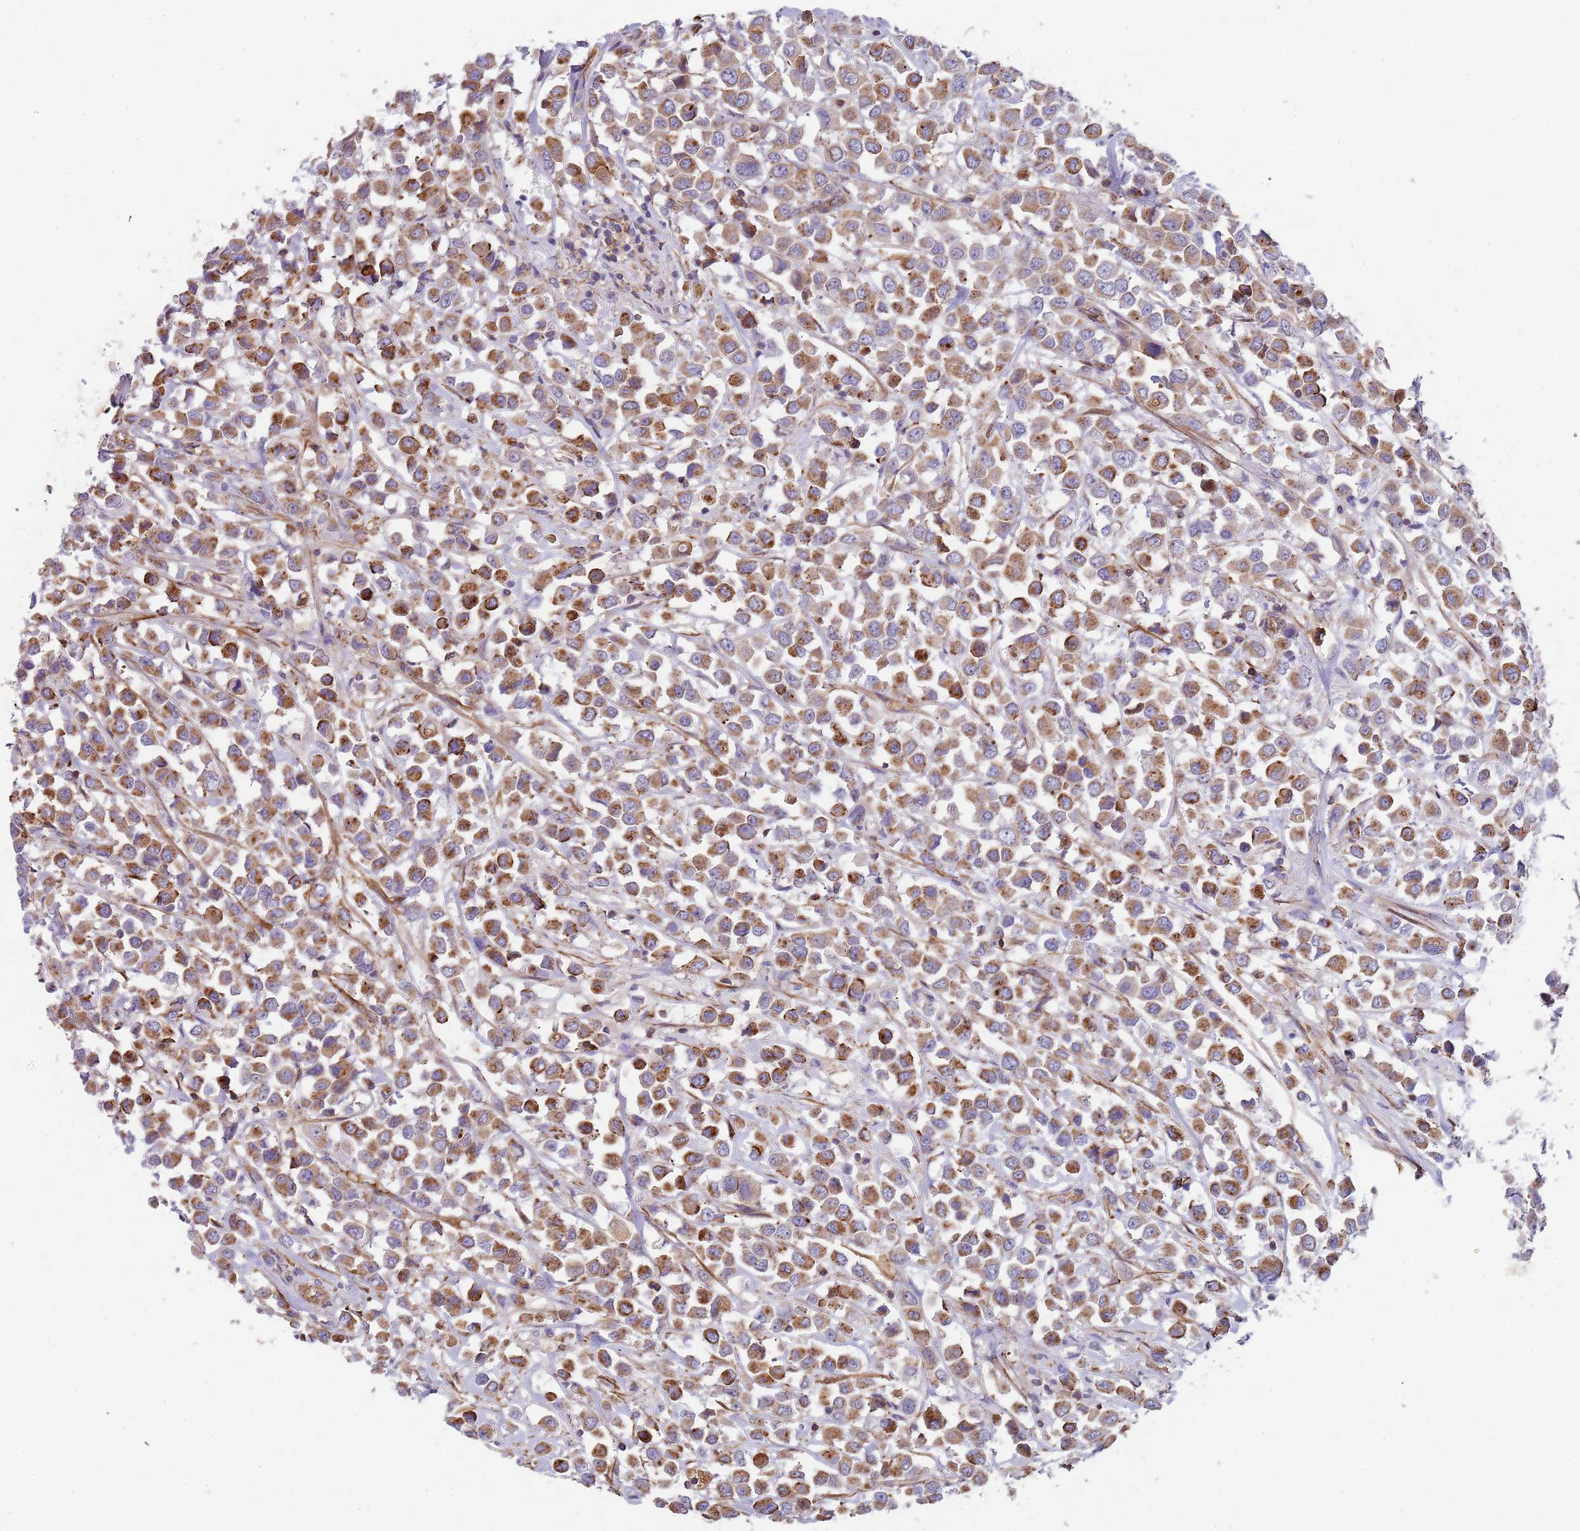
{"staining": {"intensity": "moderate", "quantity": ">75%", "location": "cytoplasmic/membranous"}, "tissue": "breast cancer", "cell_type": "Tumor cells", "image_type": "cancer", "snomed": [{"axis": "morphology", "description": "Duct carcinoma"}, {"axis": "topography", "description": "Breast"}], "caption": "Immunohistochemistry (DAB (3,3'-diaminobenzidine)) staining of breast cancer reveals moderate cytoplasmic/membranous protein positivity in about >75% of tumor cells. The staining is performed using DAB brown chromogen to label protein expression. The nuclei are counter-stained blue using hematoxylin.", "gene": "GFRAL", "patient": {"sex": "female", "age": 61}}